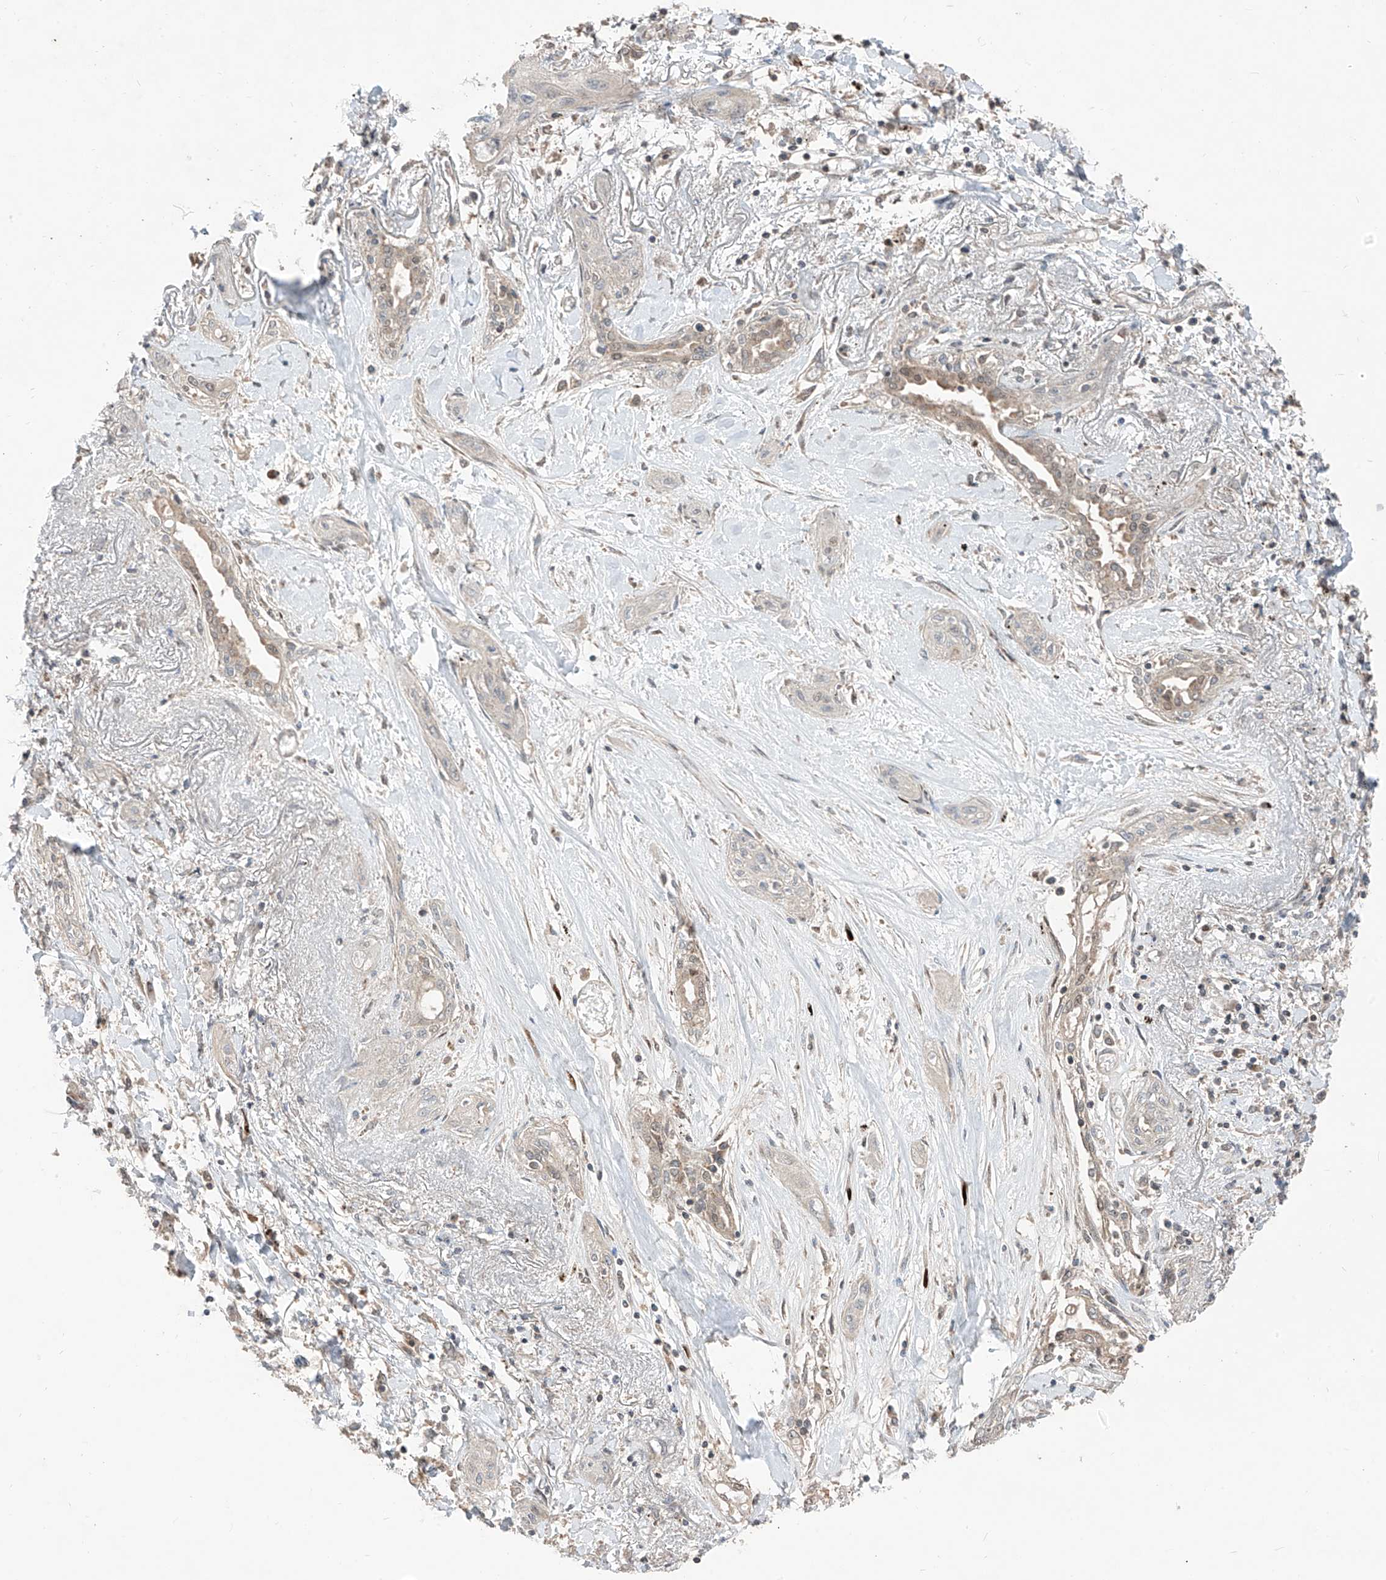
{"staining": {"intensity": "negative", "quantity": "none", "location": "none"}, "tissue": "lung cancer", "cell_type": "Tumor cells", "image_type": "cancer", "snomed": [{"axis": "morphology", "description": "Squamous cell carcinoma, NOS"}, {"axis": "topography", "description": "Lung"}], "caption": "The IHC micrograph has no significant positivity in tumor cells of squamous cell carcinoma (lung) tissue.", "gene": "COLGALT2", "patient": {"sex": "female", "age": 47}}